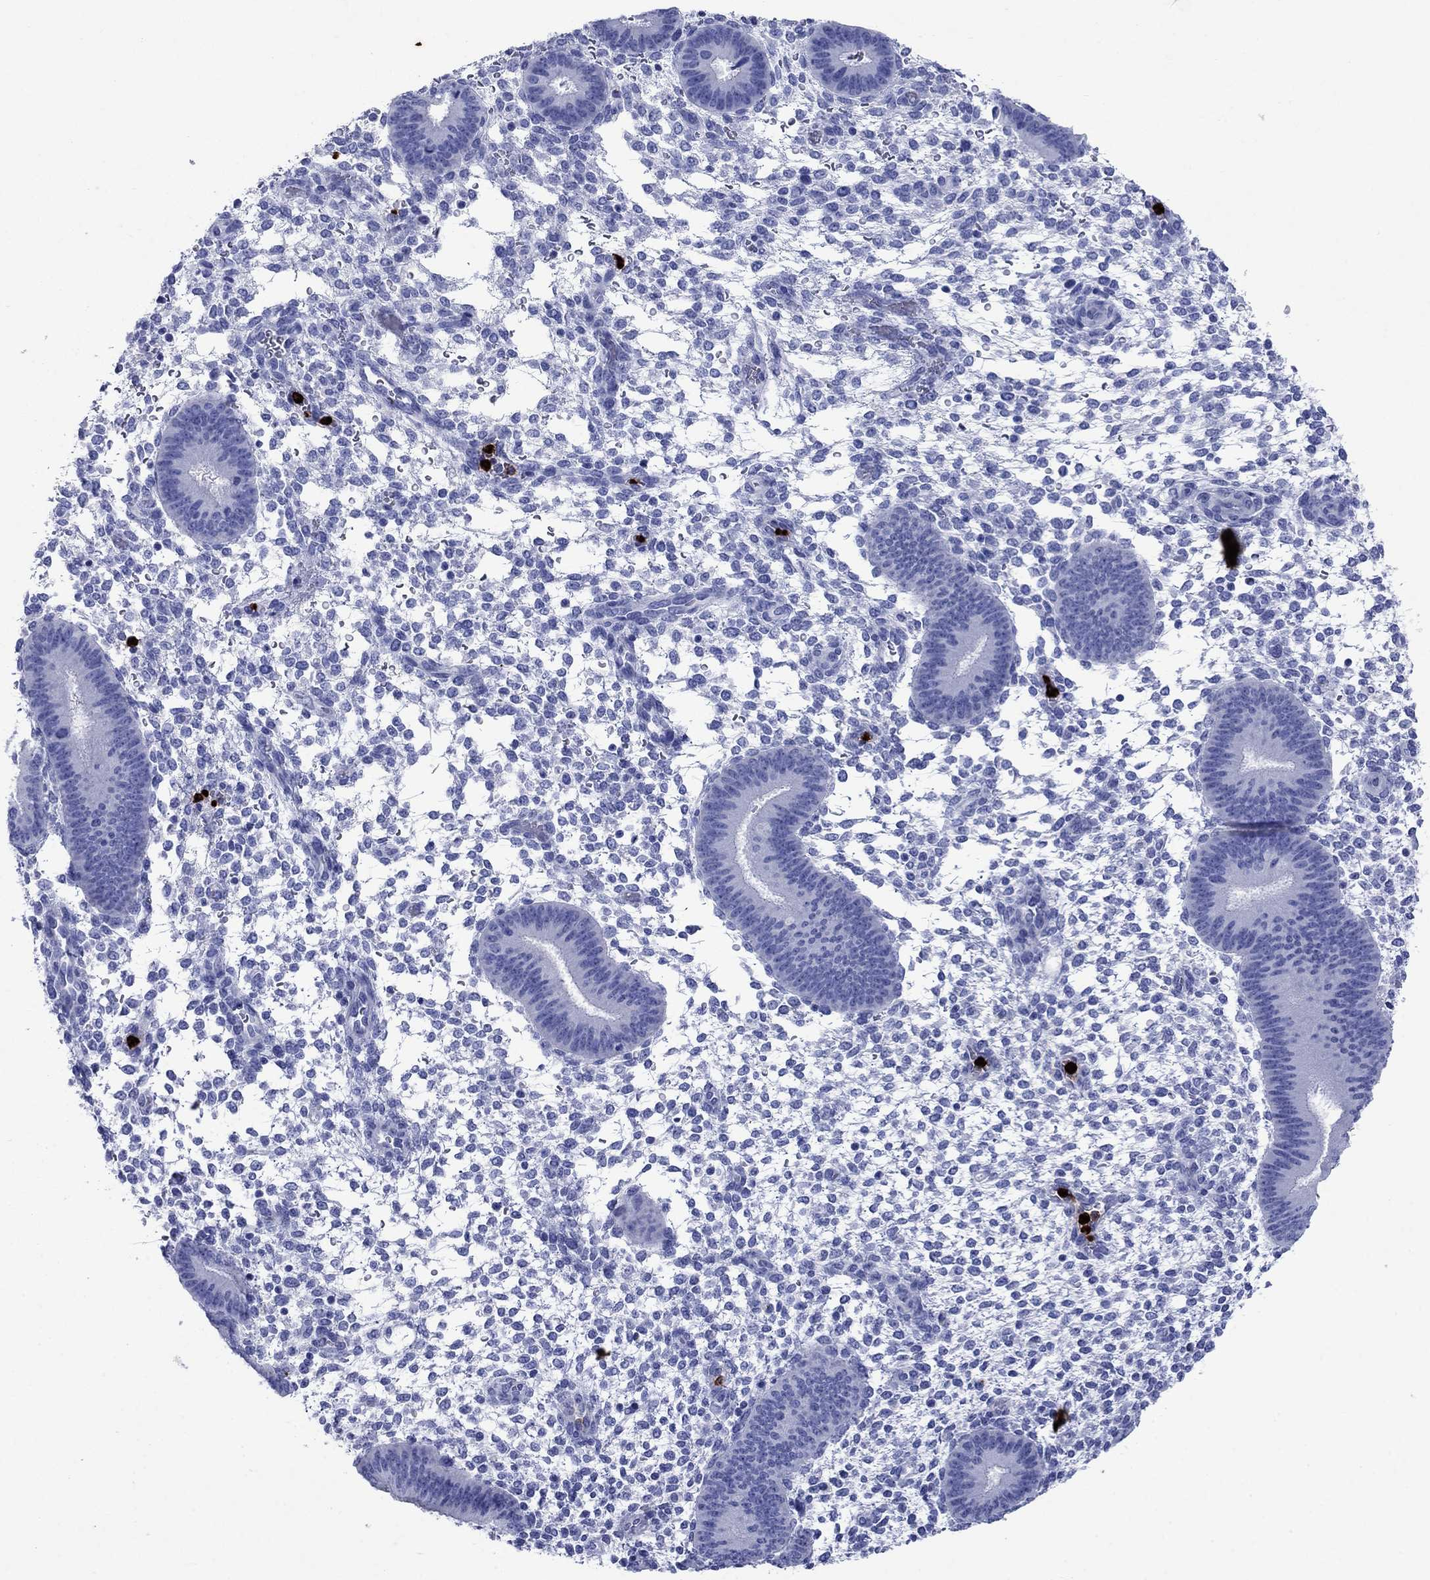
{"staining": {"intensity": "negative", "quantity": "none", "location": "none"}, "tissue": "endometrium", "cell_type": "Cells in endometrial stroma", "image_type": "normal", "snomed": [{"axis": "morphology", "description": "Normal tissue, NOS"}, {"axis": "topography", "description": "Endometrium"}], "caption": "IHC of benign endometrium demonstrates no staining in cells in endometrial stroma.", "gene": "AZU1", "patient": {"sex": "female", "age": 39}}